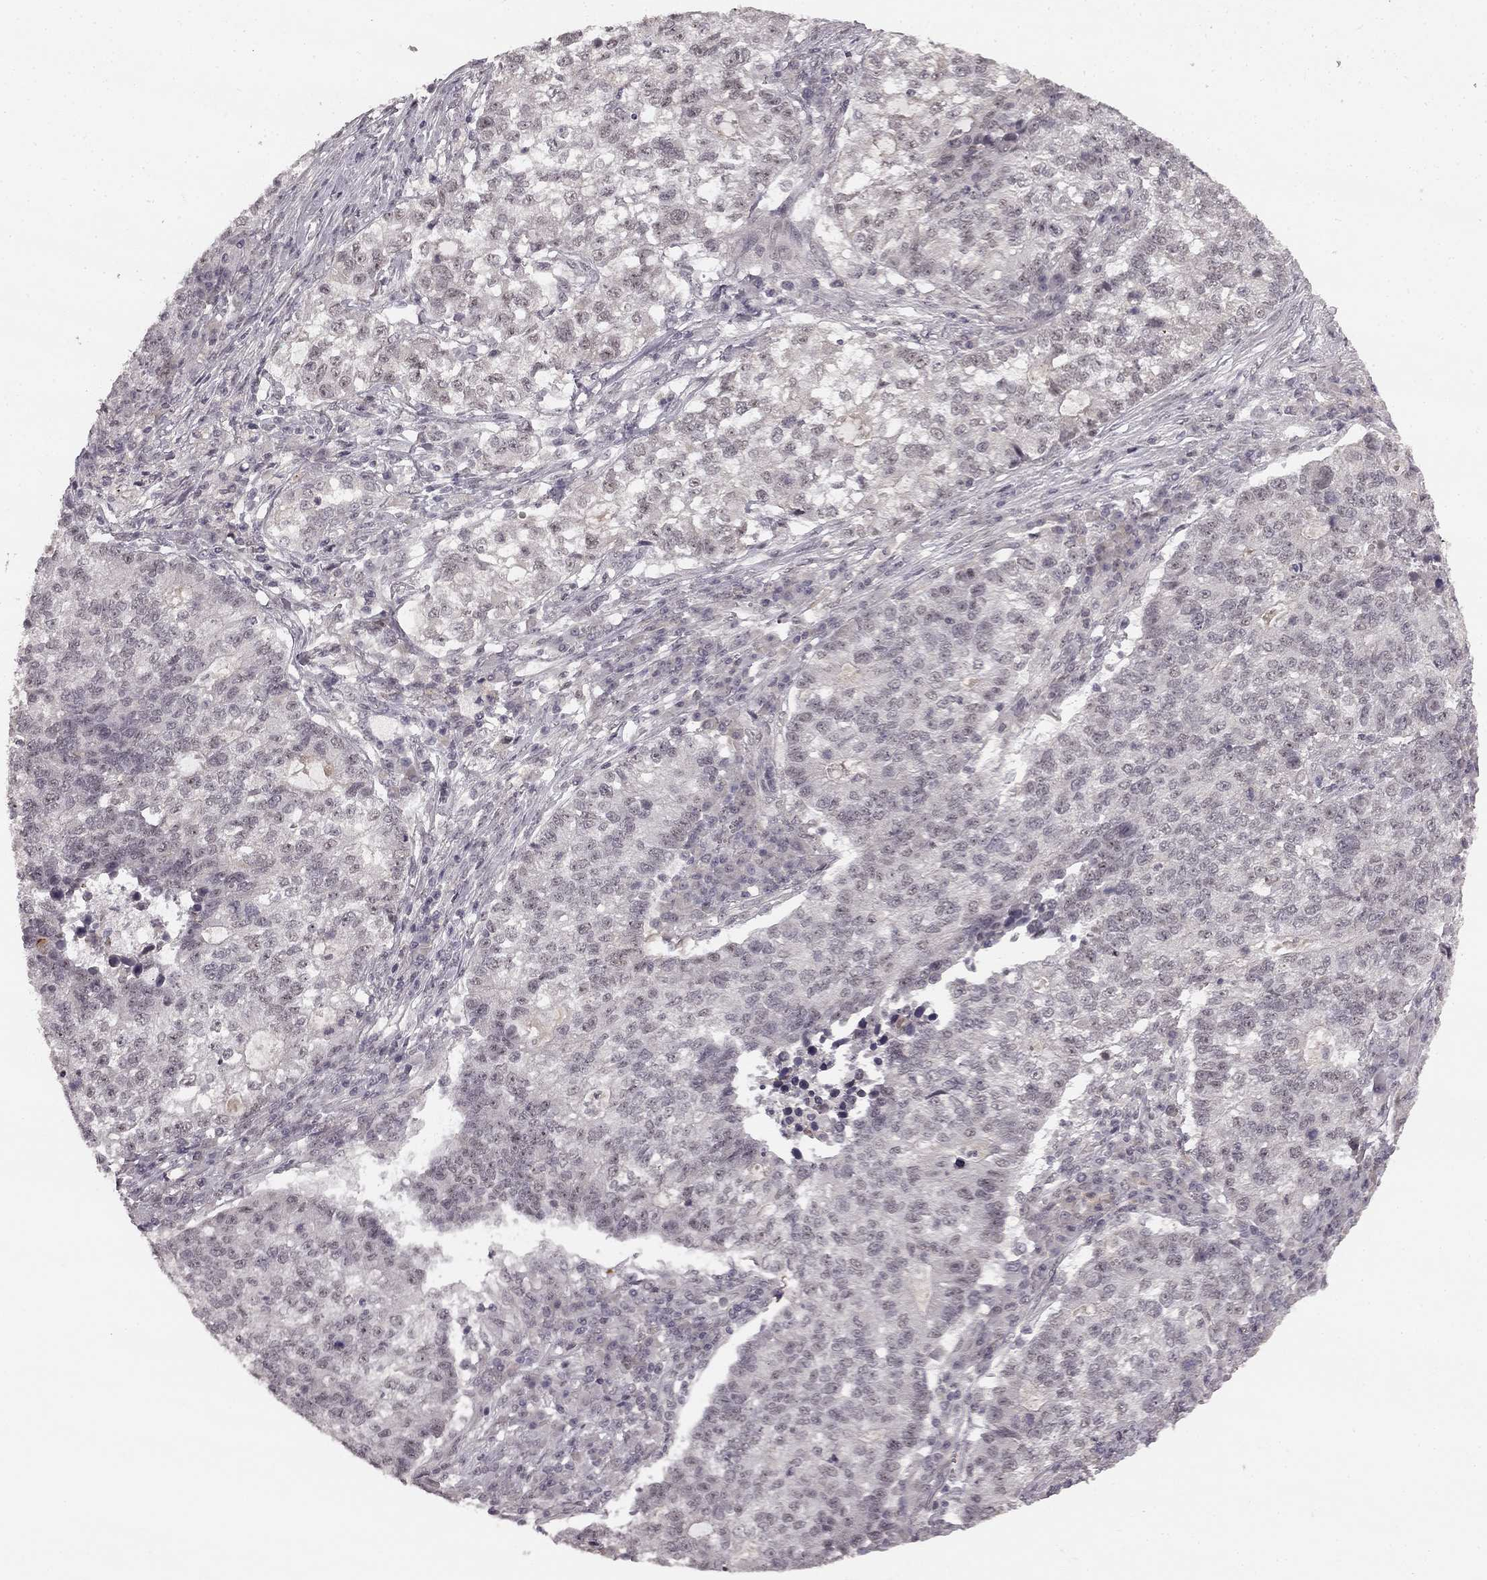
{"staining": {"intensity": "negative", "quantity": "none", "location": "none"}, "tissue": "lung cancer", "cell_type": "Tumor cells", "image_type": "cancer", "snomed": [{"axis": "morphology", "description": "Adenocarcinoma, NOS"}, {"axis": "topography", "description": "Lung"}], "caption": "High power microscopy photomicrograph of an IHC photomicrograph of adenocarcinoma (lung), revealing no significant positivity in tumor cells.", "gene": "HCN4", "patient": {"sex": "male", "age": 57}}